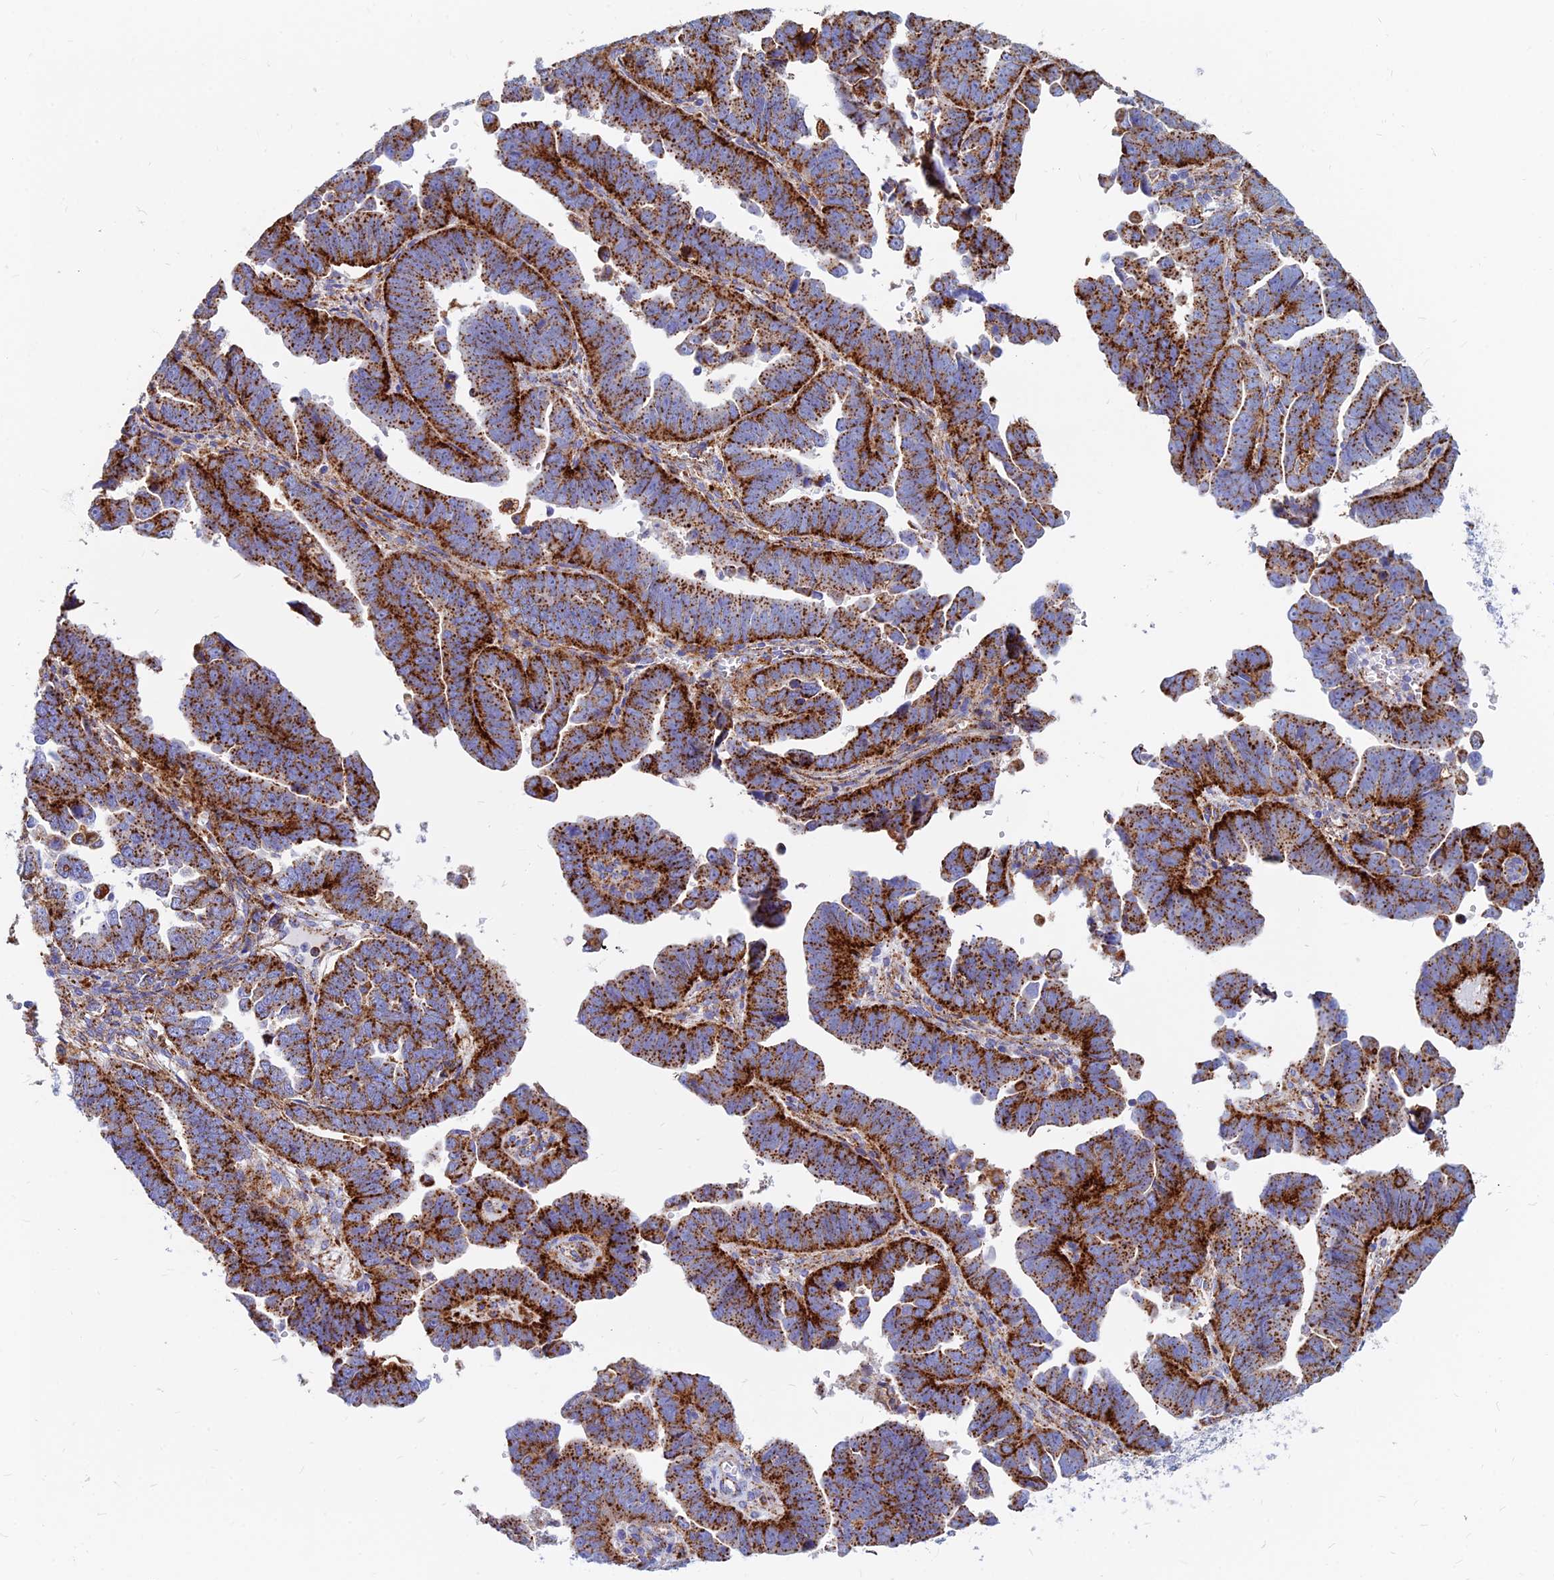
{"staining": {"intensity": "strong", "quantity": ">75%", "location": "cytoplasmic/membranous"}, "tissue": "endometrial cancer", "cell_type": "Tumor cells", "image_type": "cancer", "snomed": [{"axis": "morphology", "description": "Adenocarcinoma, NOS"}, {"axis": "topography", "description": "Endometrium"}], "caption": "A high amount of strong cytoplasmic/membranous staining is seen in approximately >75% of tumor cells in endometrial adenocarcinoma tissue.", "gene": "SPNS1", "patient": {"sex": "female", "age": 75}}